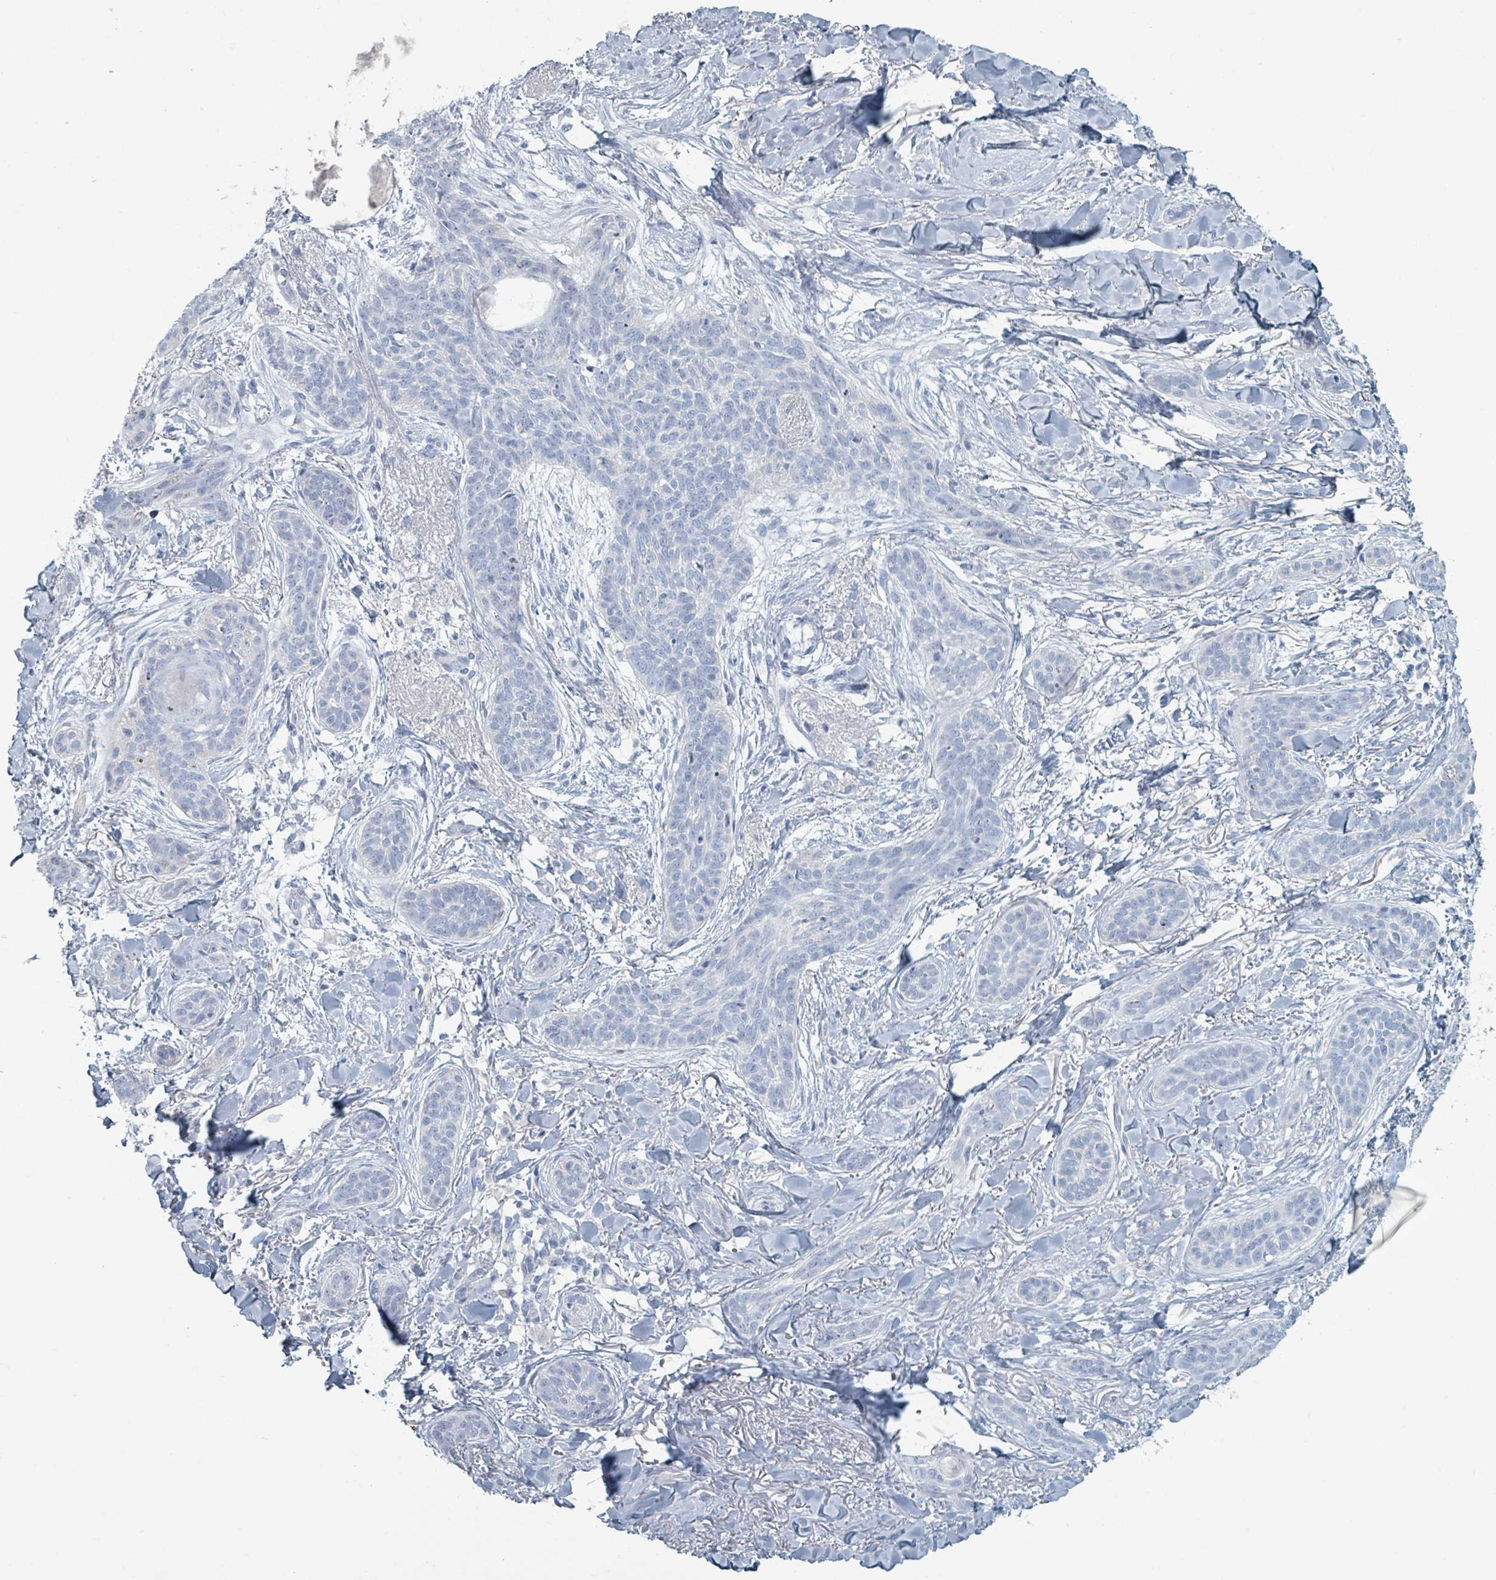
{"staining": {"intensity": "negative", "quantity": "none", "location": "none"}, "tissue": "skin cancer", "cell_type": "Tumor cells", "image_type": "cancer", "snomed": [{"axis": "morphology", "description": "Basal cell carcinoma"}, {"axis": "topography", "description": "Skin"}], "caption": "Tumor cells are negative for protein expression in human basal cell carcinoma (skin).", "gene": "HEATR5A", "patient": {"sex": "male", "age": 52}}